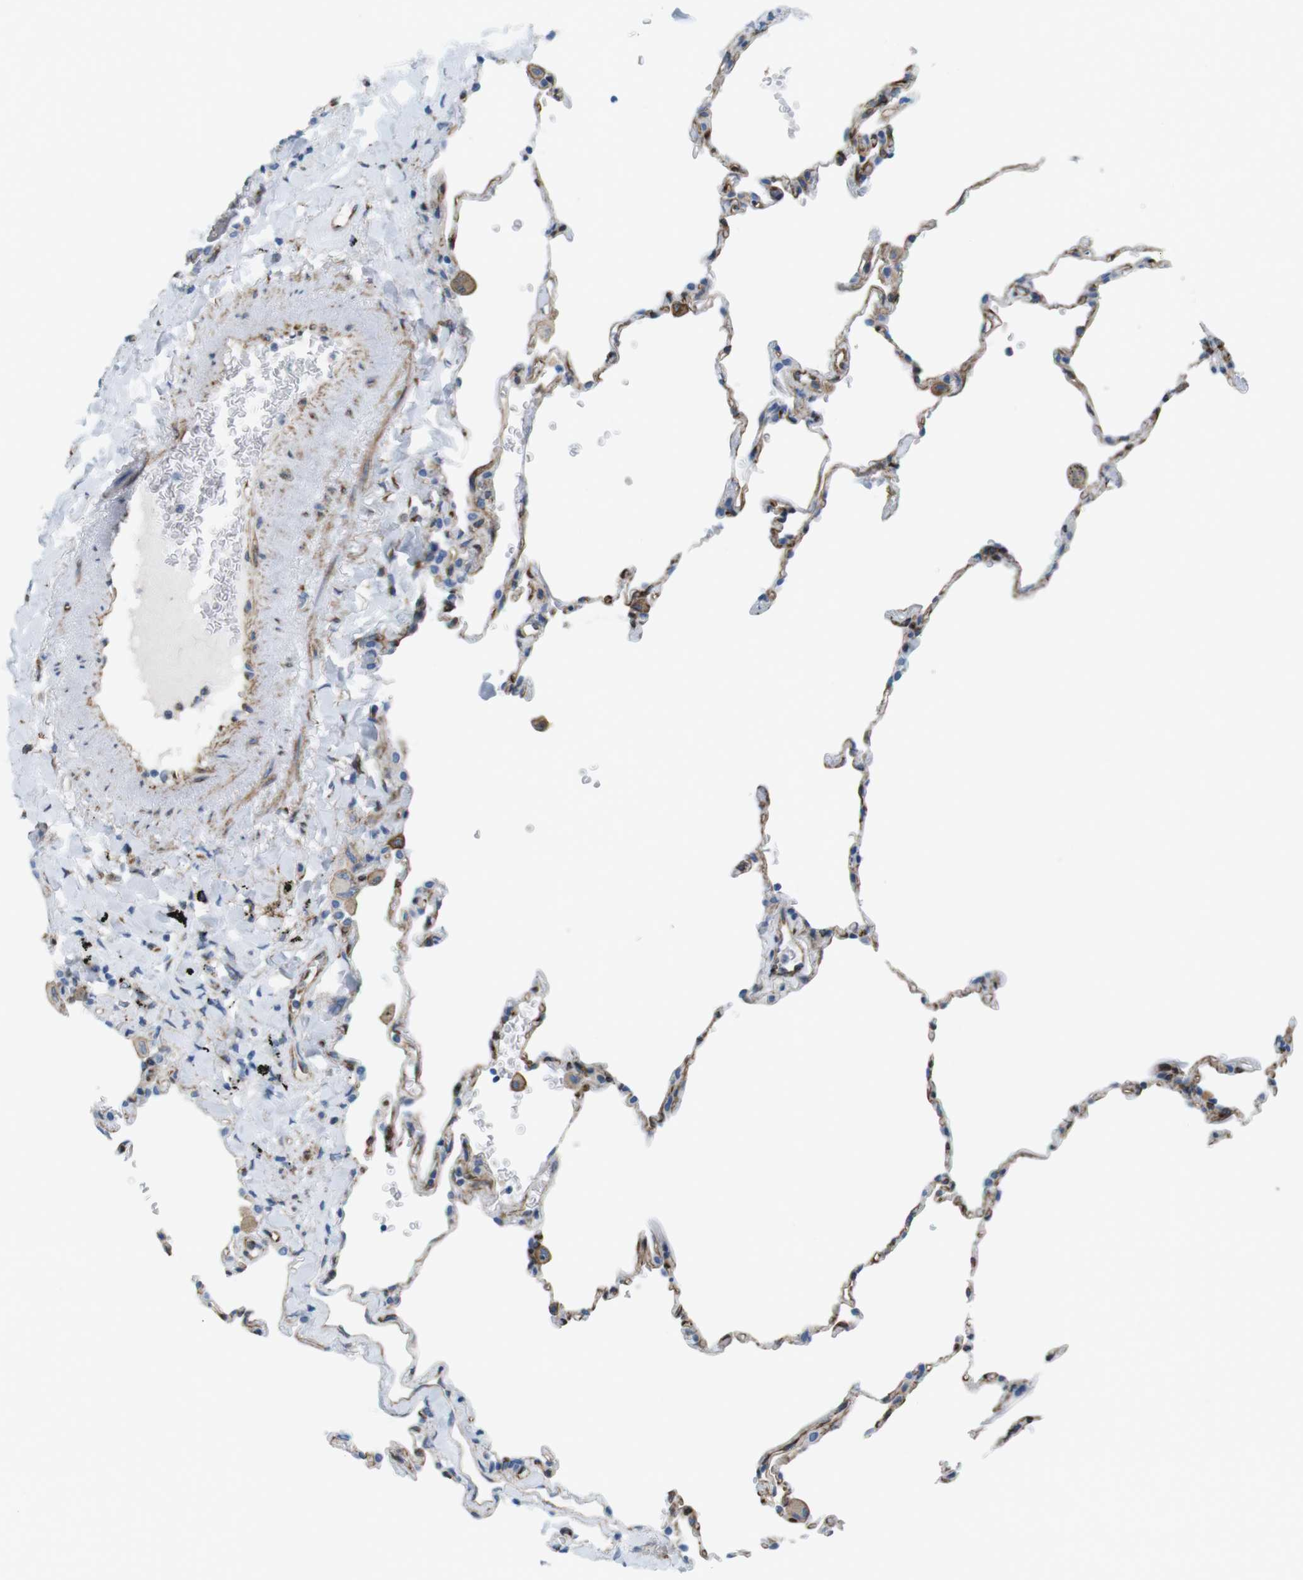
{"staining": {"intensity": "weak", "quantity": "25%-75%", "location": "cytoplasmic/membranous"}, "tissue": "lung", "cell_type": "Alveolar cells", "image_type": "normal", "snomed": [{"axis": "morphology", "description": "Normal tissue, NOS"}, {"axis": "topography", "description": "Lung"}], "caption": "A photomicrograph showing weak cytoplasmic/membranous positivity in approximately 25%-75% of alveolar cells in unremarkable lung, as visualized by brown immunohistochemical staining.", "gene": "MYH9", "patient": {"sex": "male", "age": 59}}